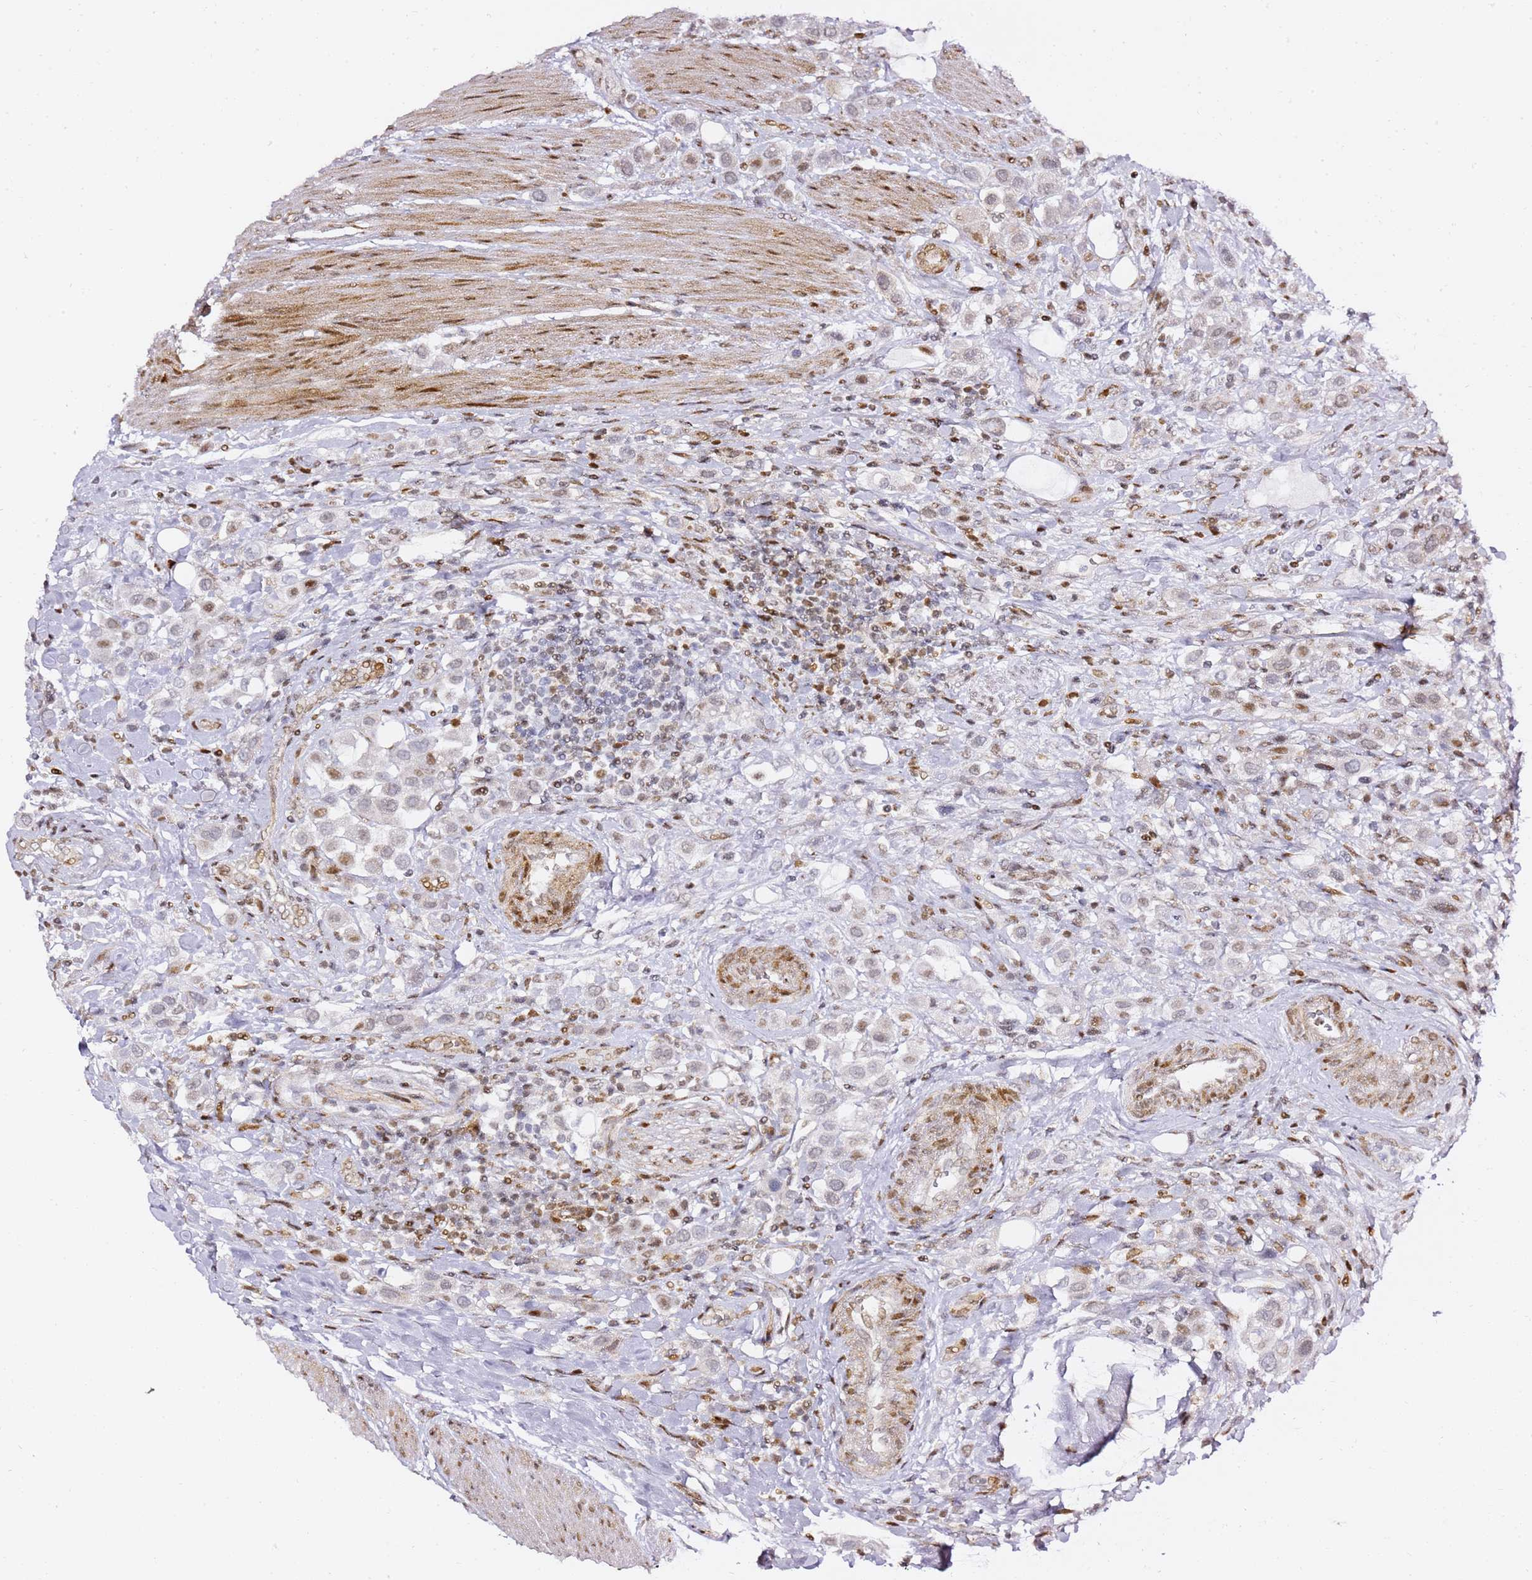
{"staining": {"intensity": "moderate", "quantity": "<25%", "location": "nuclear"}, "tissue": "urothelial cancer", "cell_type": "Tumor cells", "image_type": "cancer", "snomed": [{"axis": "morphology", "description": "Urothelial carcinoma, High grade"}, {"axis": "topography", "description": "Urinary bladder"}], "caption": "Immunohistochemical staining of human urothelial cancer reveals moderate nuclear protein positivity in about <25% of tumor cells. Nuclei are stained in blue.", "gene": "GBP2", "patient": {"sex": "male", "age": 50}}